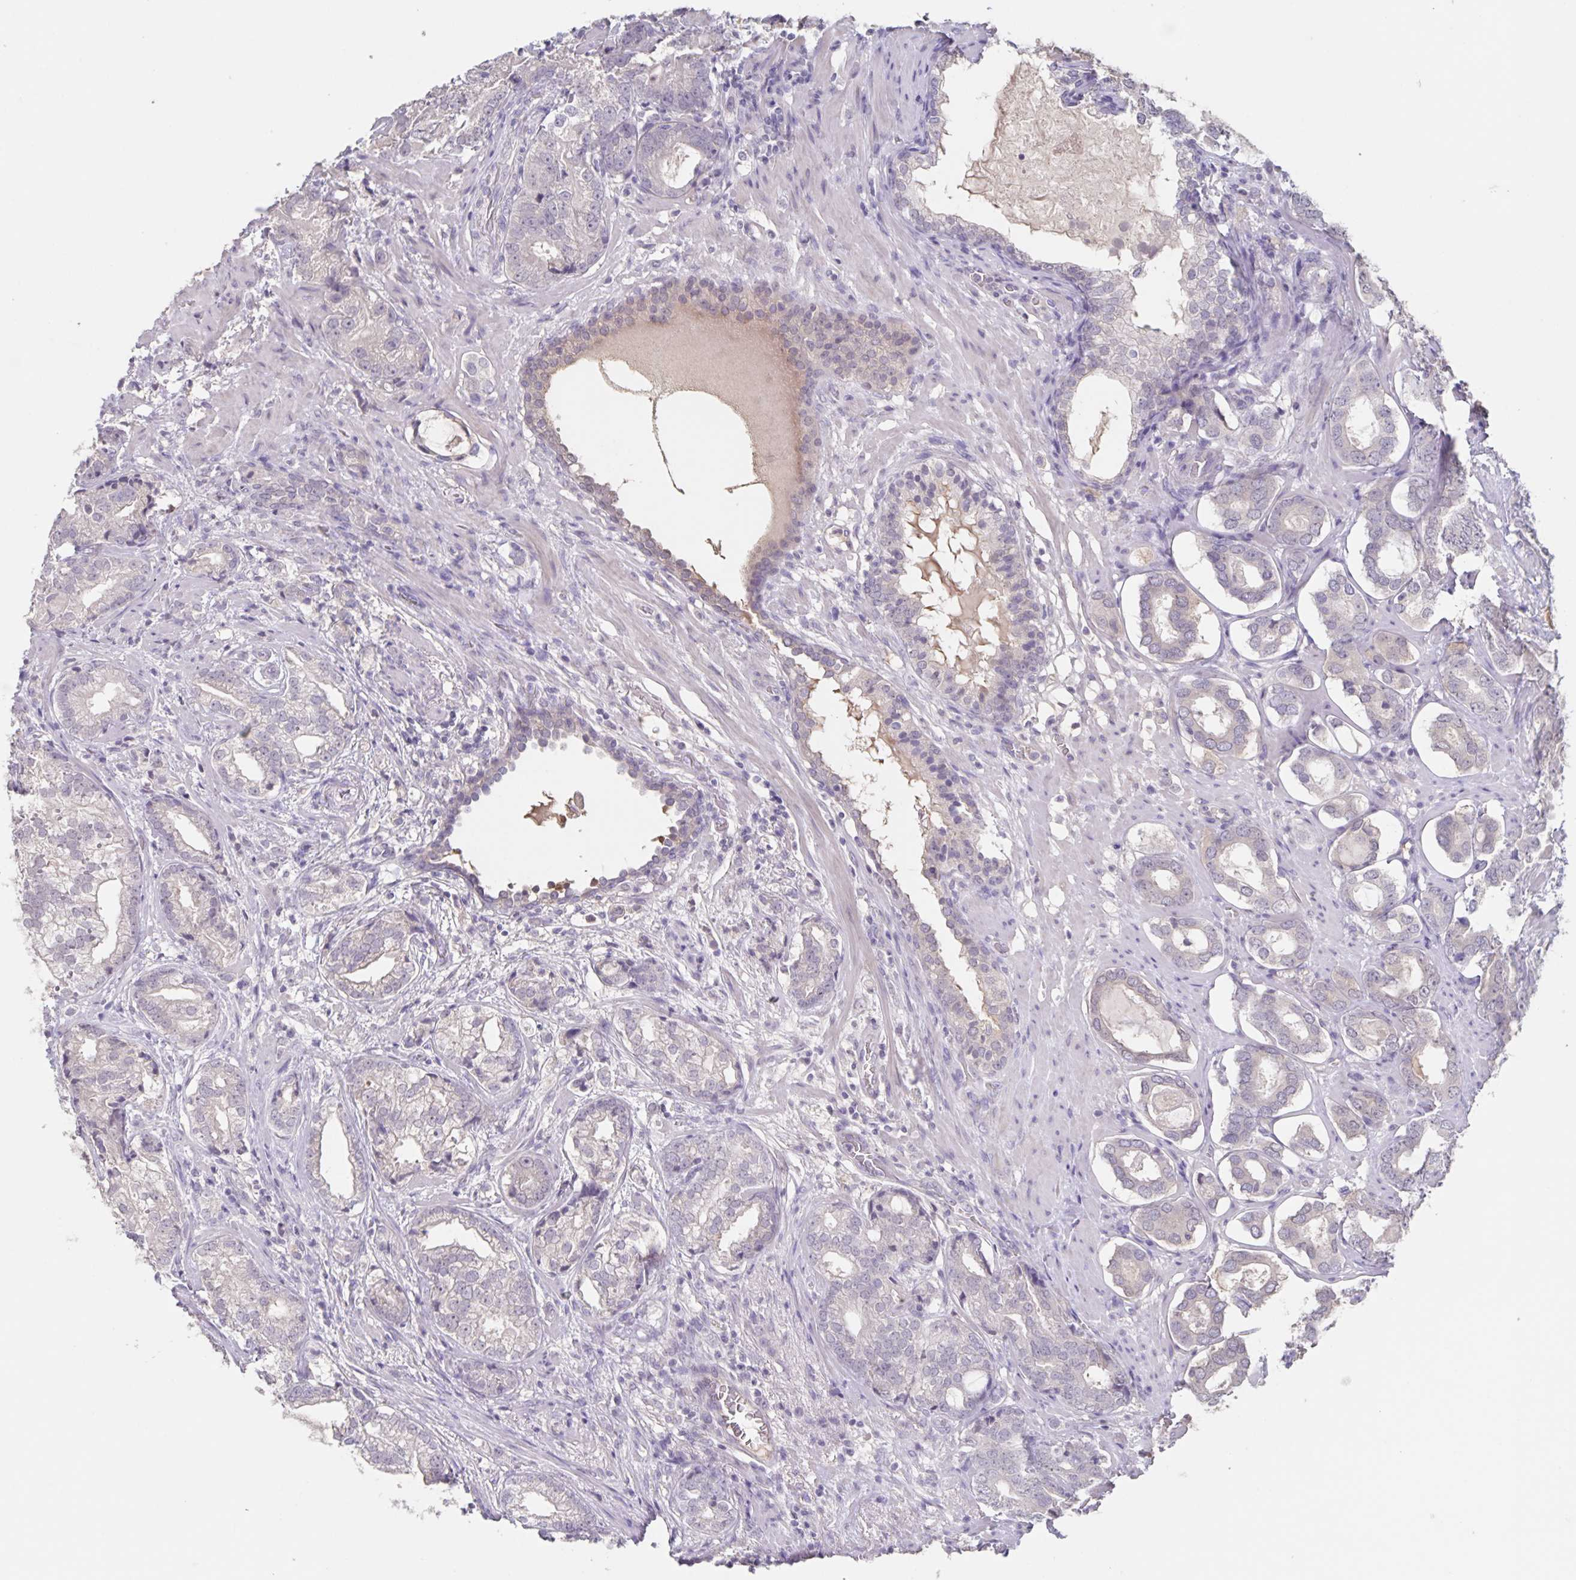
{"staining": {"intensity": "negative", "quantity": "none", "location": "none"}, "tissue": "prostate cancer", "cell_type": "Tumor cells", "image_type": "cancer", "snomed": [{"axis": "morphology", "description": "Adenocarcinoma, High grade"}, {"axis": "topography", "description": "Prostate"}], "caption": "Prostate cancer was stained to show a protein in brown. There is no significant staining in tumor cells. Brightfield microscopy of immunohistochemistry stained with DAB (brown) and hematoxylin (blue), captured at high magnification.", "gene": "INSL5", "patient": {"sex": "male", "age": 75}}